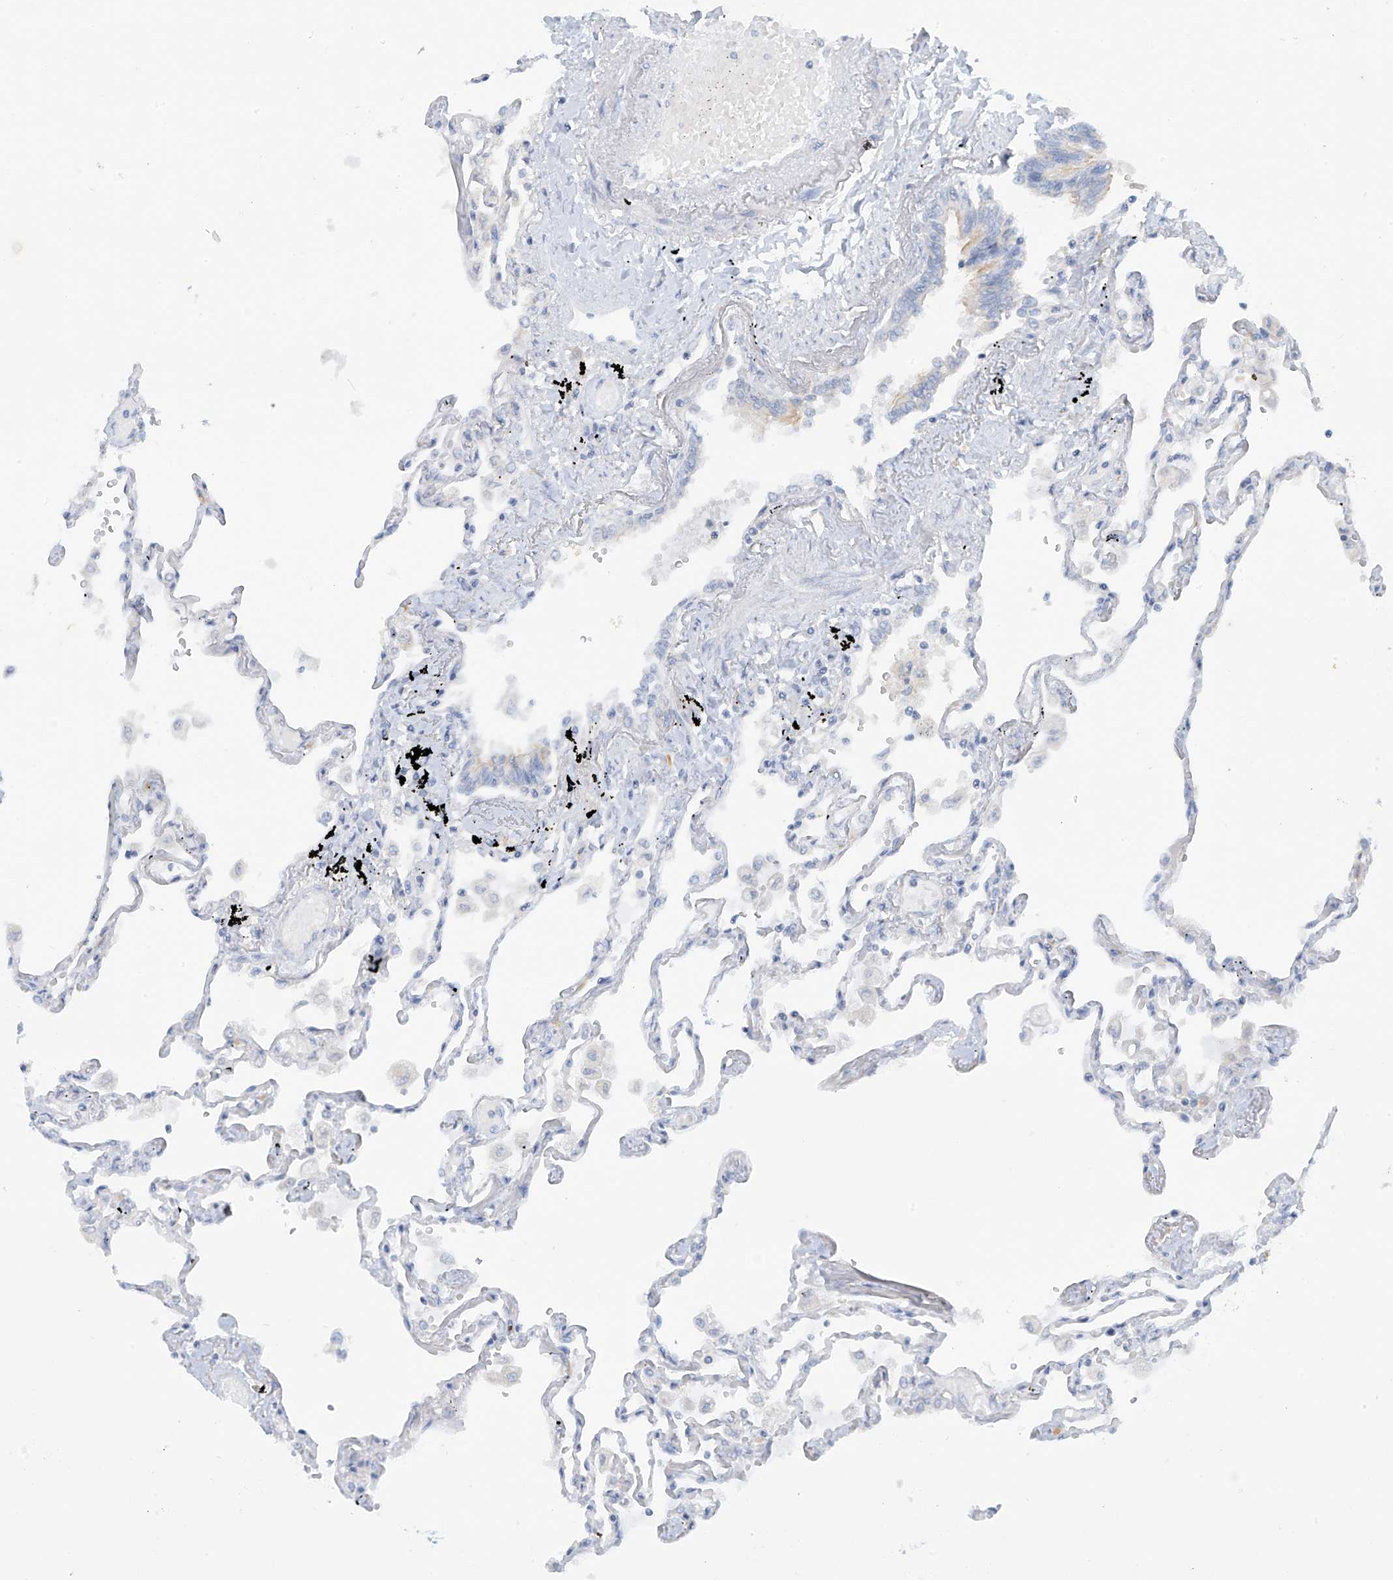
{"staining": {"intensity": "negative", "quantity": "none", "location": "none"}, "tissue": "lung", "cell_type": "Alveolar cells", "image_type": "normal", "snomed": [{"axis": "morphology", "description": "Normal tissue, NOS"}, {"axis": "topography", "description": "Lung"}], "caption": "An immunohistochemistry histopathology image of normal lung is shown. There is no staining in alveolar cells of lung.", "gene": "SLC6A12", "patient": {"sex": "female", "age": 67}}